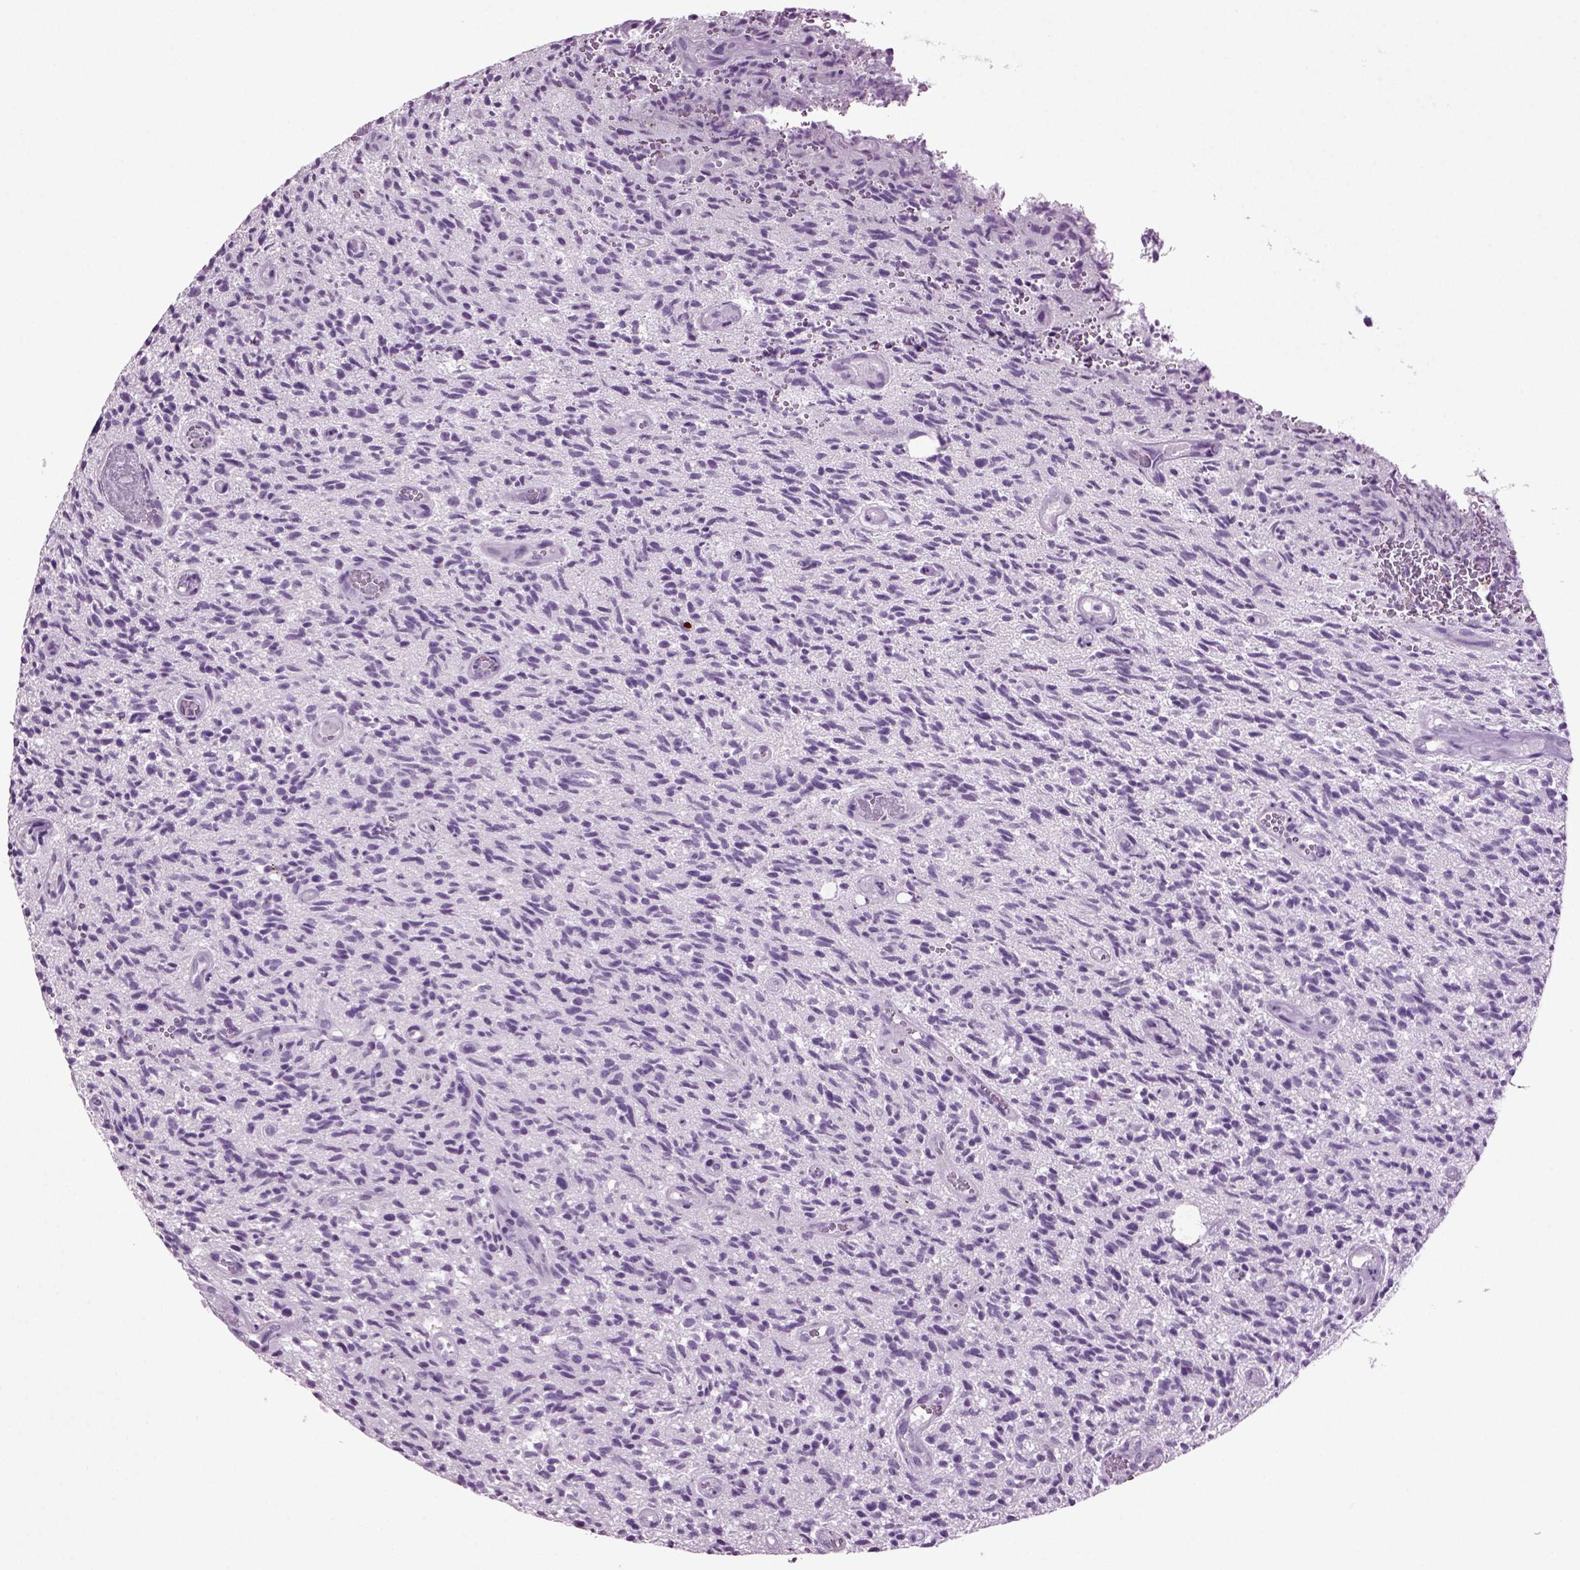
{"staining": {"intensity": "negative", "quantity": "none", "location": "none"}, "tissue": "glioma", "cell_type": "Tumor cells", "image_type": "cancer", "snomed": [{"axis": "morphology", "description": "Glioma, malignant, High grade"}, {"axis": "topography", "description": "Brain"}], "caption": "The IHC image has no significant staining in tumor cells of glioma tissue.", "gene": "SLC17A6", "patient": {"sex": "male", "age": 64}}